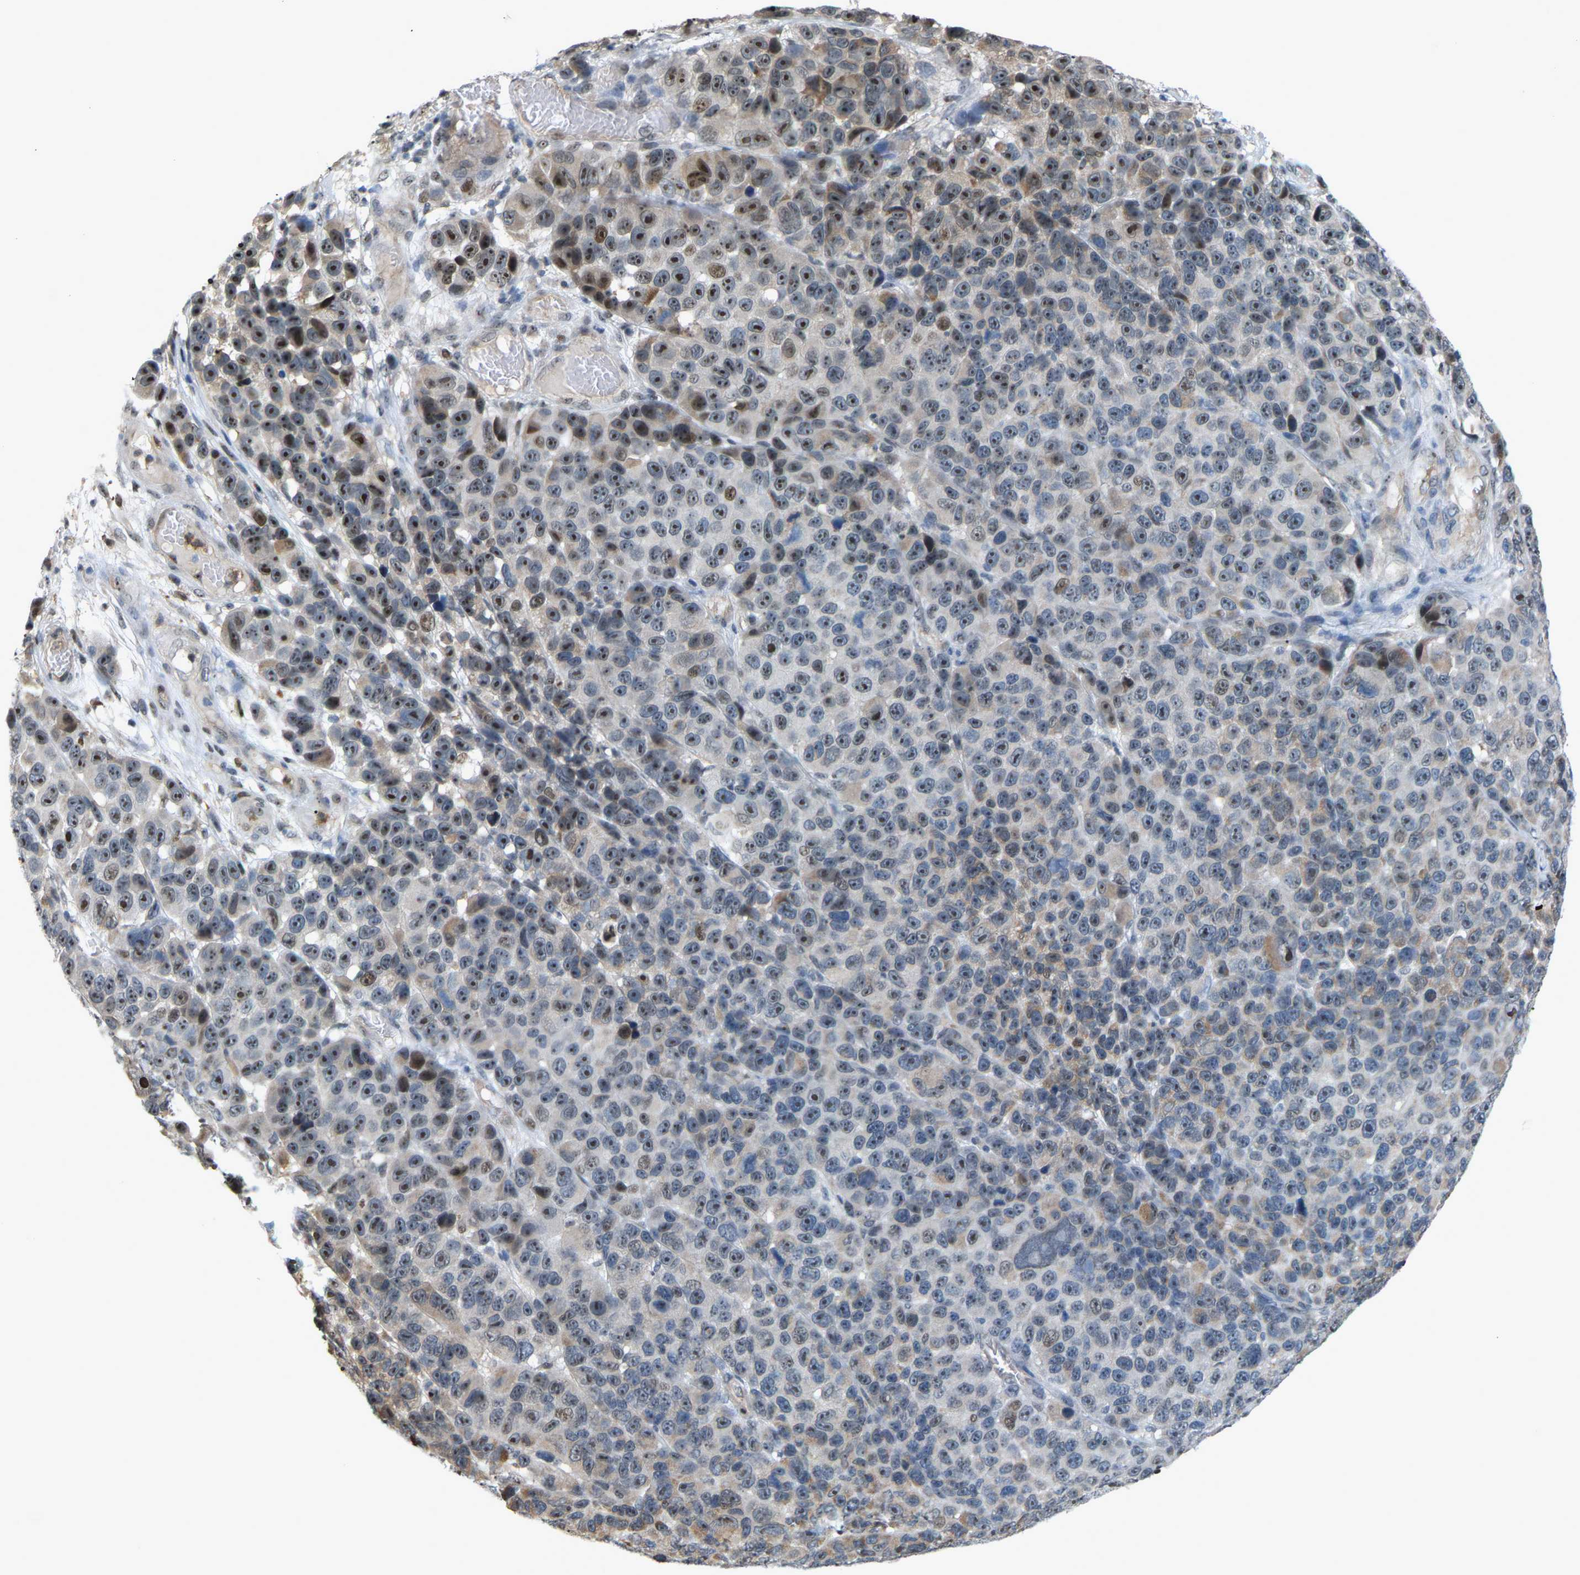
{"staining": {"intensity": "moderate", "quantity": ">75%", "location": "nuclear"}, "tissue": "melanoma", "cell_type": "Tumor cells", "image_type": "cancer", "snomed": [{"axis": "morphology", "description": "Malignant melanoma, NOS"}, {"axis": "topography", "description": "Skin"}], "caption": "There is medium levels of moderate nuclear staining in tumor cells of melanoma, as demonstrated by immunohistochemical staining (brown color).", "gene": "CROT", "patient": {"sex": "male", "age": 53}}